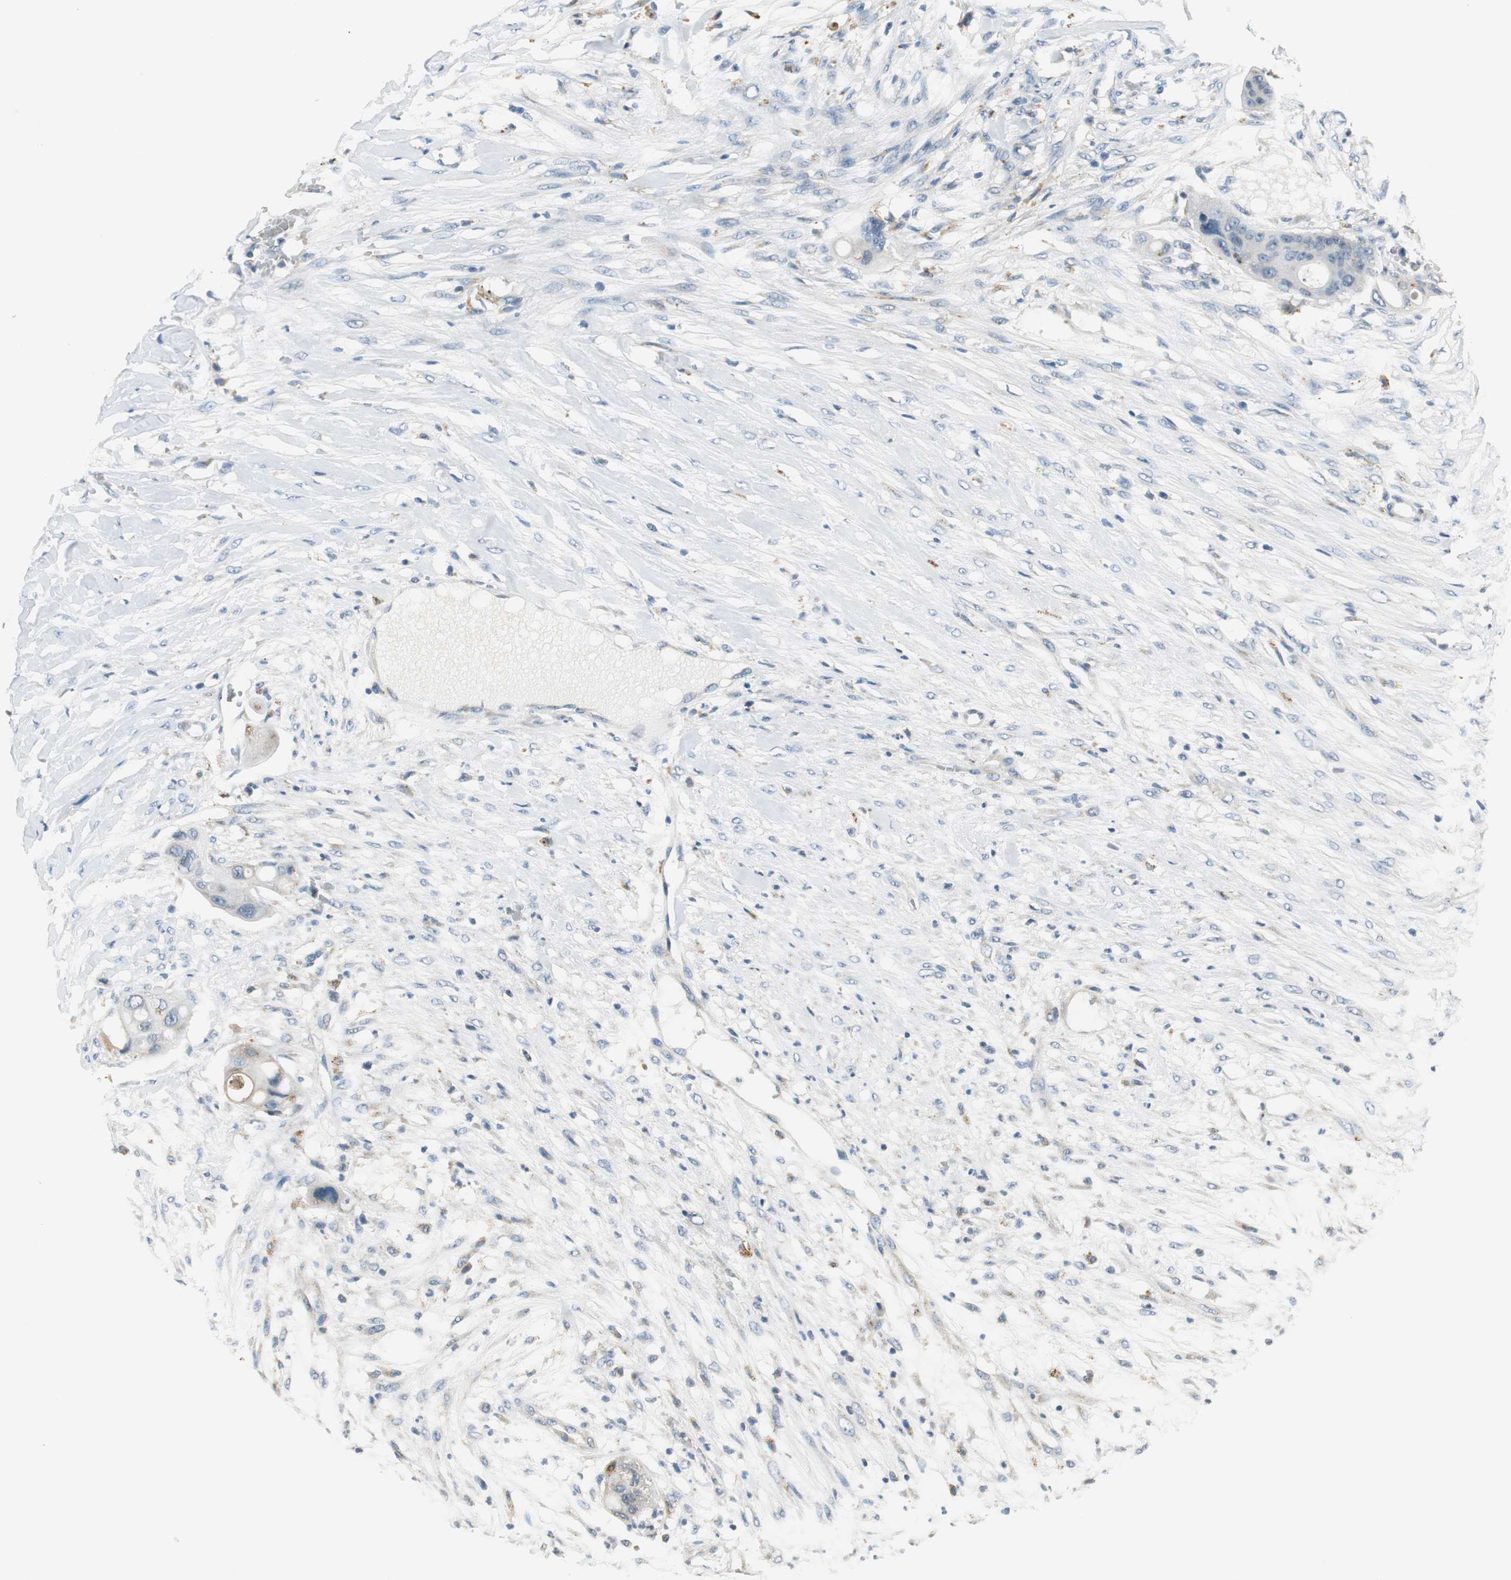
{"staining": {"intensity": "weak", "quantity": "<25%", "location": "cytoplasmic/membranous"}, "tissue": "colorectal cancer", "cell_type": "Tumor cells", "image_type": "cancer", "snomed": [{"axis": "morphology", "description": "Adenocarcinoma, NOS"}, {"axis": "topography", "description": "Colon"}], "caption": "Immunohistochemical staining of human colorectal cancer exhibits no significant positivity in tumor cells.", "gene": "NIT1", "patient": {"sex": "female", "age": 57}}